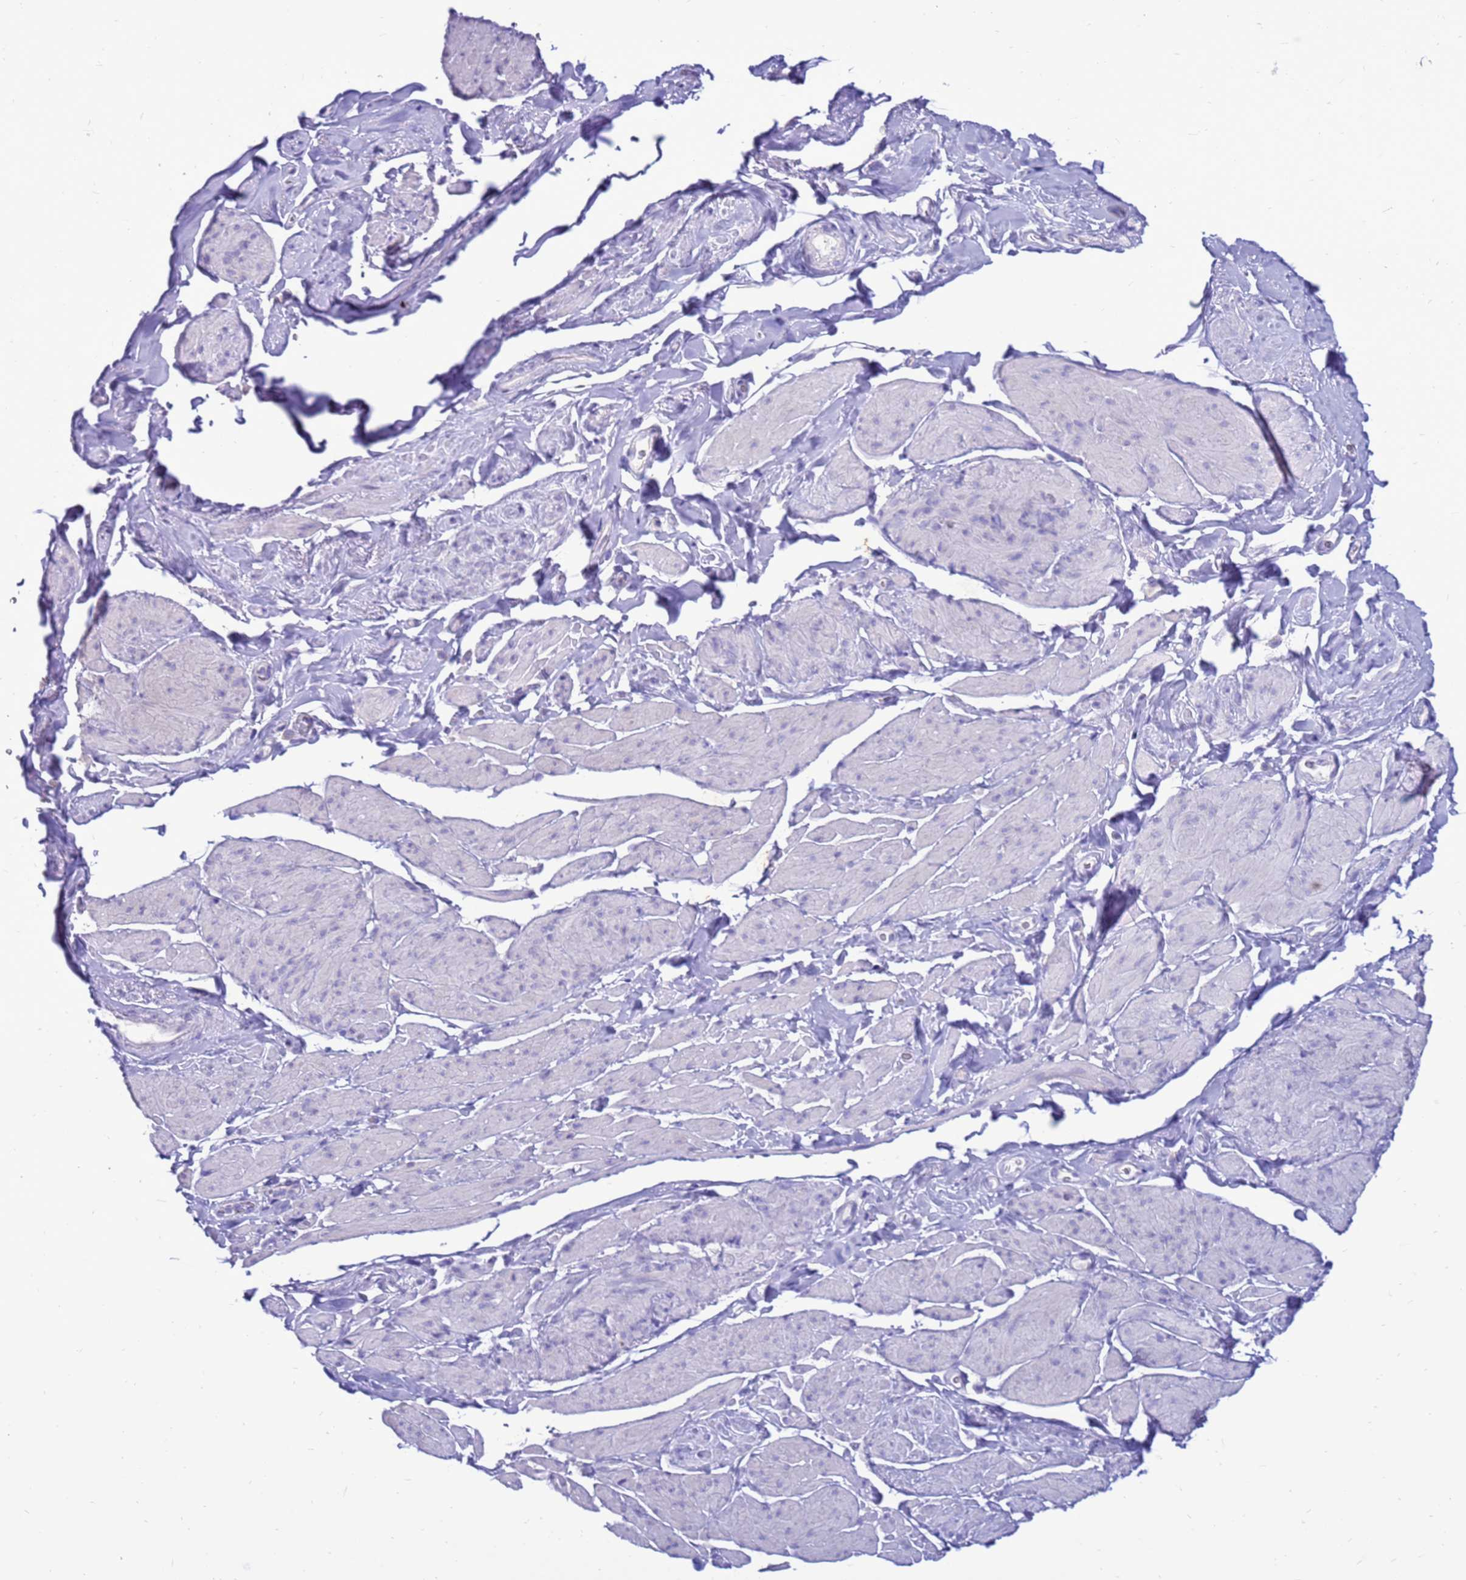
{"staining": {"intensity": "negative", "quantity": "none", "location": "none"}, "tissue": "smooth muscle", "cell_type": "Smooth muscle cells", "image_type": "normal", "snomed": [{"axis": "morphology", "description": "Normal tissue, NOS"}, {"axis": "topography", "description": "Smooth muscle"}, {"axis": "topography", "description": "Peripheral nerve tissue"}], "caption": "Smooth muscle cells show no significant expression in unremarkable smooth muscle. The staining was performed using DAB (3,3'-diaminobenzidine) to visualize the protein expression in brown, while the nuclei were stained in blue with hematoxylin (Magnification: 20x).", "gene": "PDE10A", "patient": {"sex": "male", "age": 69}}